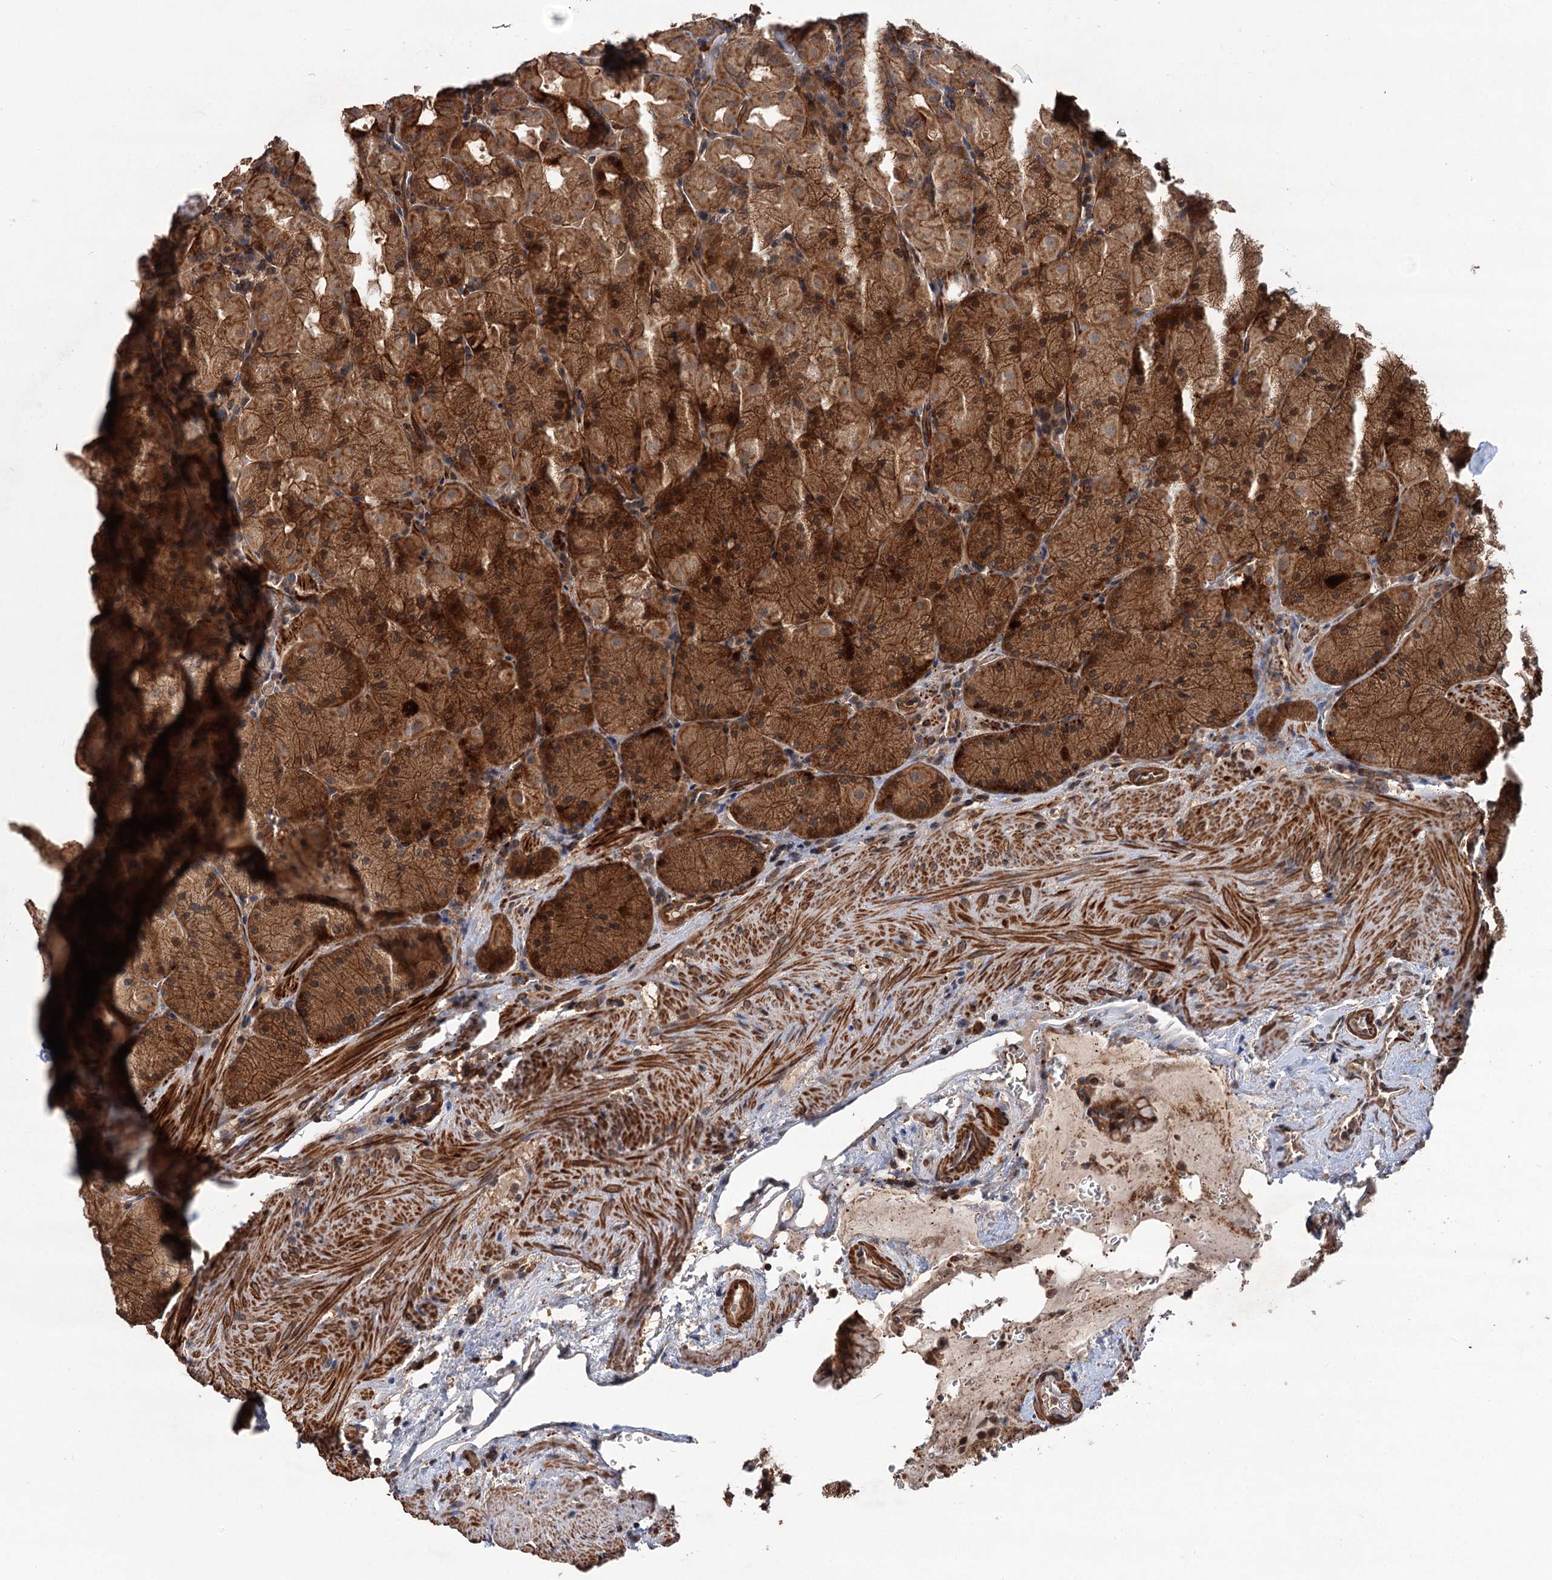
{"staining": {"intensity": "moderate", "quantity": ">75%", "location": "cytoplasmic/membranous"}, "tissue": "stomach", "cell_type": "Glandular cells", "image_type": "normal", "snomed": [{"axis": "morphology", "description": "Normal tissue, NOS"}, {"axis": "topography", "description": "Stomach, upper"}, {"axis": "topography", "description": "Stomach, lower"}], "caption": "Immunohistochemistry (IHC) staining of benign stomach, which displays medium levels of moderate cytoplasmic/membranous positivity in approximately >75% of glandular cells indicating moderate cytoplasmic/membranous protein positivity. The staining was performed using DAB (3,3'-diaminobenzidine) (brown) for protein detection and nuclei were counterstained in hematoxylin (blue).", "gene": "GRIP1", "patient": {"sex": "male", "age": 80}}